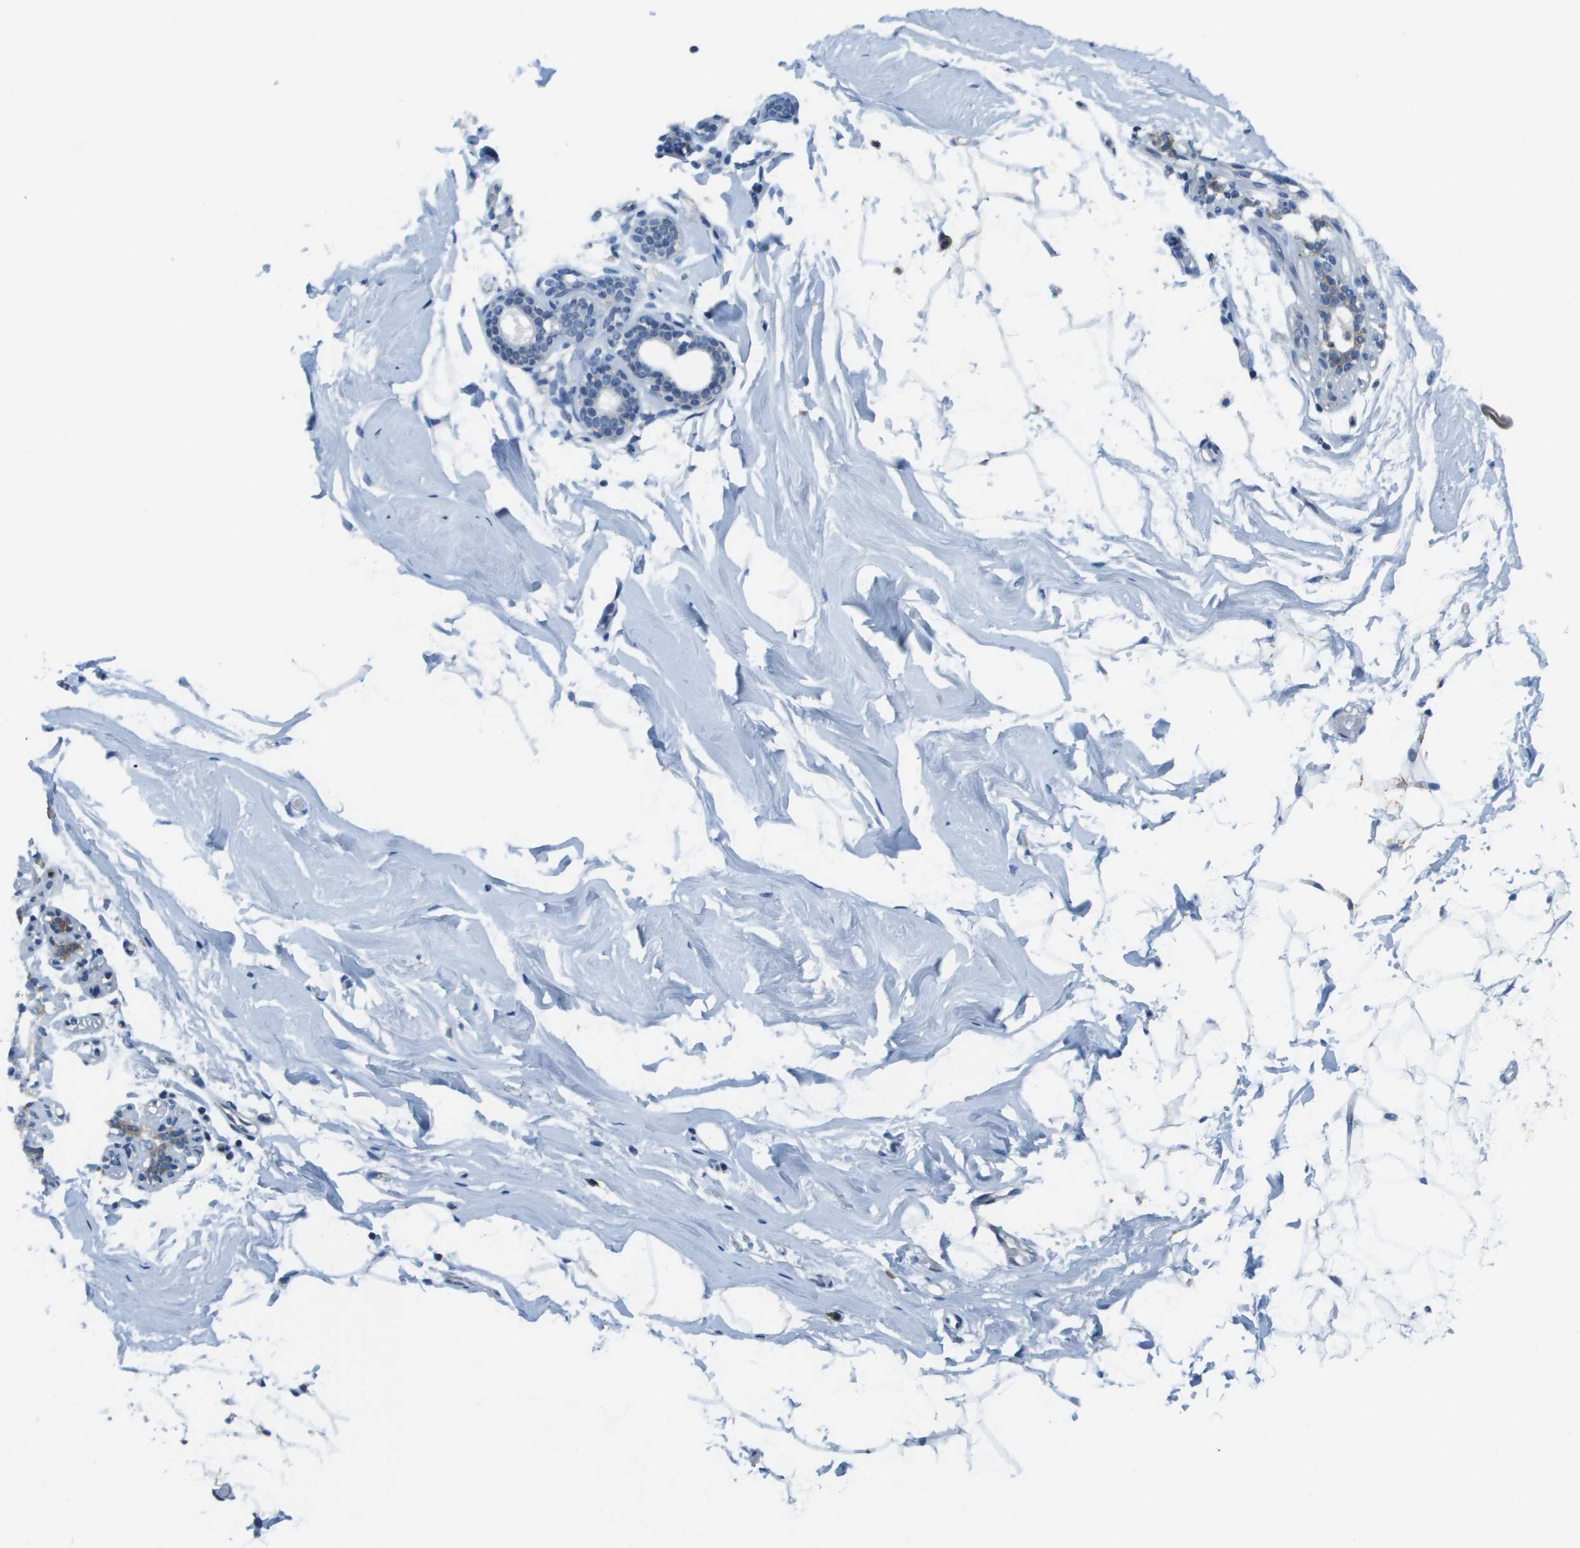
{"staining": {"intensity": "negative", "quantity": "none", "location": "none"}, "tissue": "adipose tissue", "cell_type": "Adipocytes", "image_type": "normal", "snomed": [{"axis": "morphology", "description": "Normal tissue, NOS"}, {"axis": "topography", "description": "Breast"}, {"axis": "topography", "description": "Soft tissue"}], "caption": "Micrograph shows no significant protein positivity in adipocytes of normal adipose tissue.", "gene": "SDC1", "patient": {"sex": "female", "age": 75}}